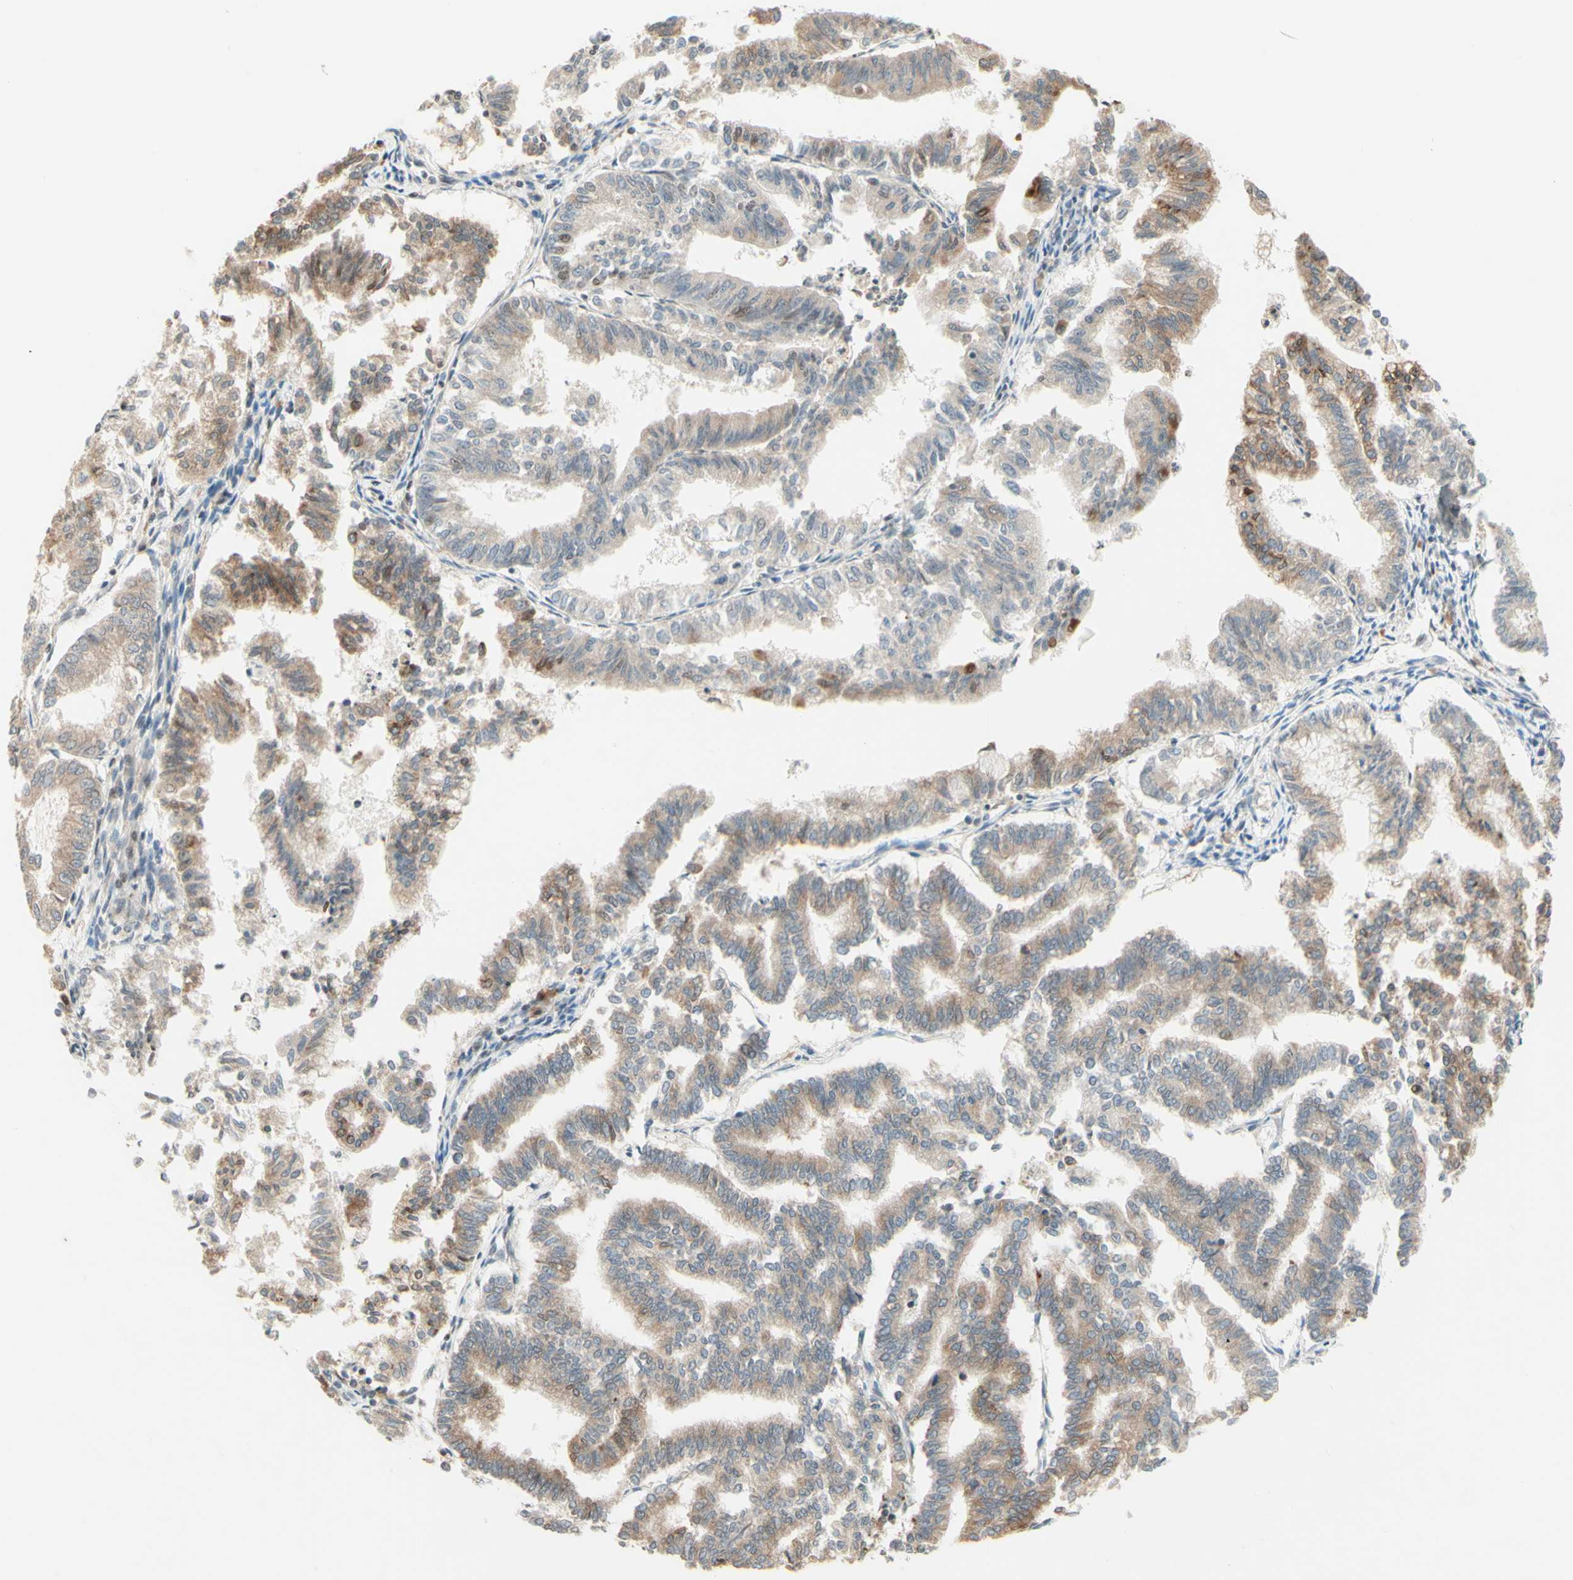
{"staining": {"intensity": "weak", "quantity": ">75%", "location": "cytoplasmic/membranous"}, "tissue": "endometrial cancer", "cell_type": "Tumor cells", "image_type": "cancer", "snomed": [{"axis": "morphology", "description": "Necrosis, NOS"}, {"axis": "morphology", "description": "Adenocarcinoma, NOS"}, {"axis": "topography", "description": "Endometrium"}], "caption": "Immunohistochemistry image of neoplastic tissue: human endometrial adenocarcinoma stained using IHC exhibits low levels of weak protein expression localized specifically in the cytoplasmic/membranous of tumor cells, appearing as a cytoplasmic/membranous brown color.", "gene": "ZW10", "patient": {"sex": "female", "age": 79}}